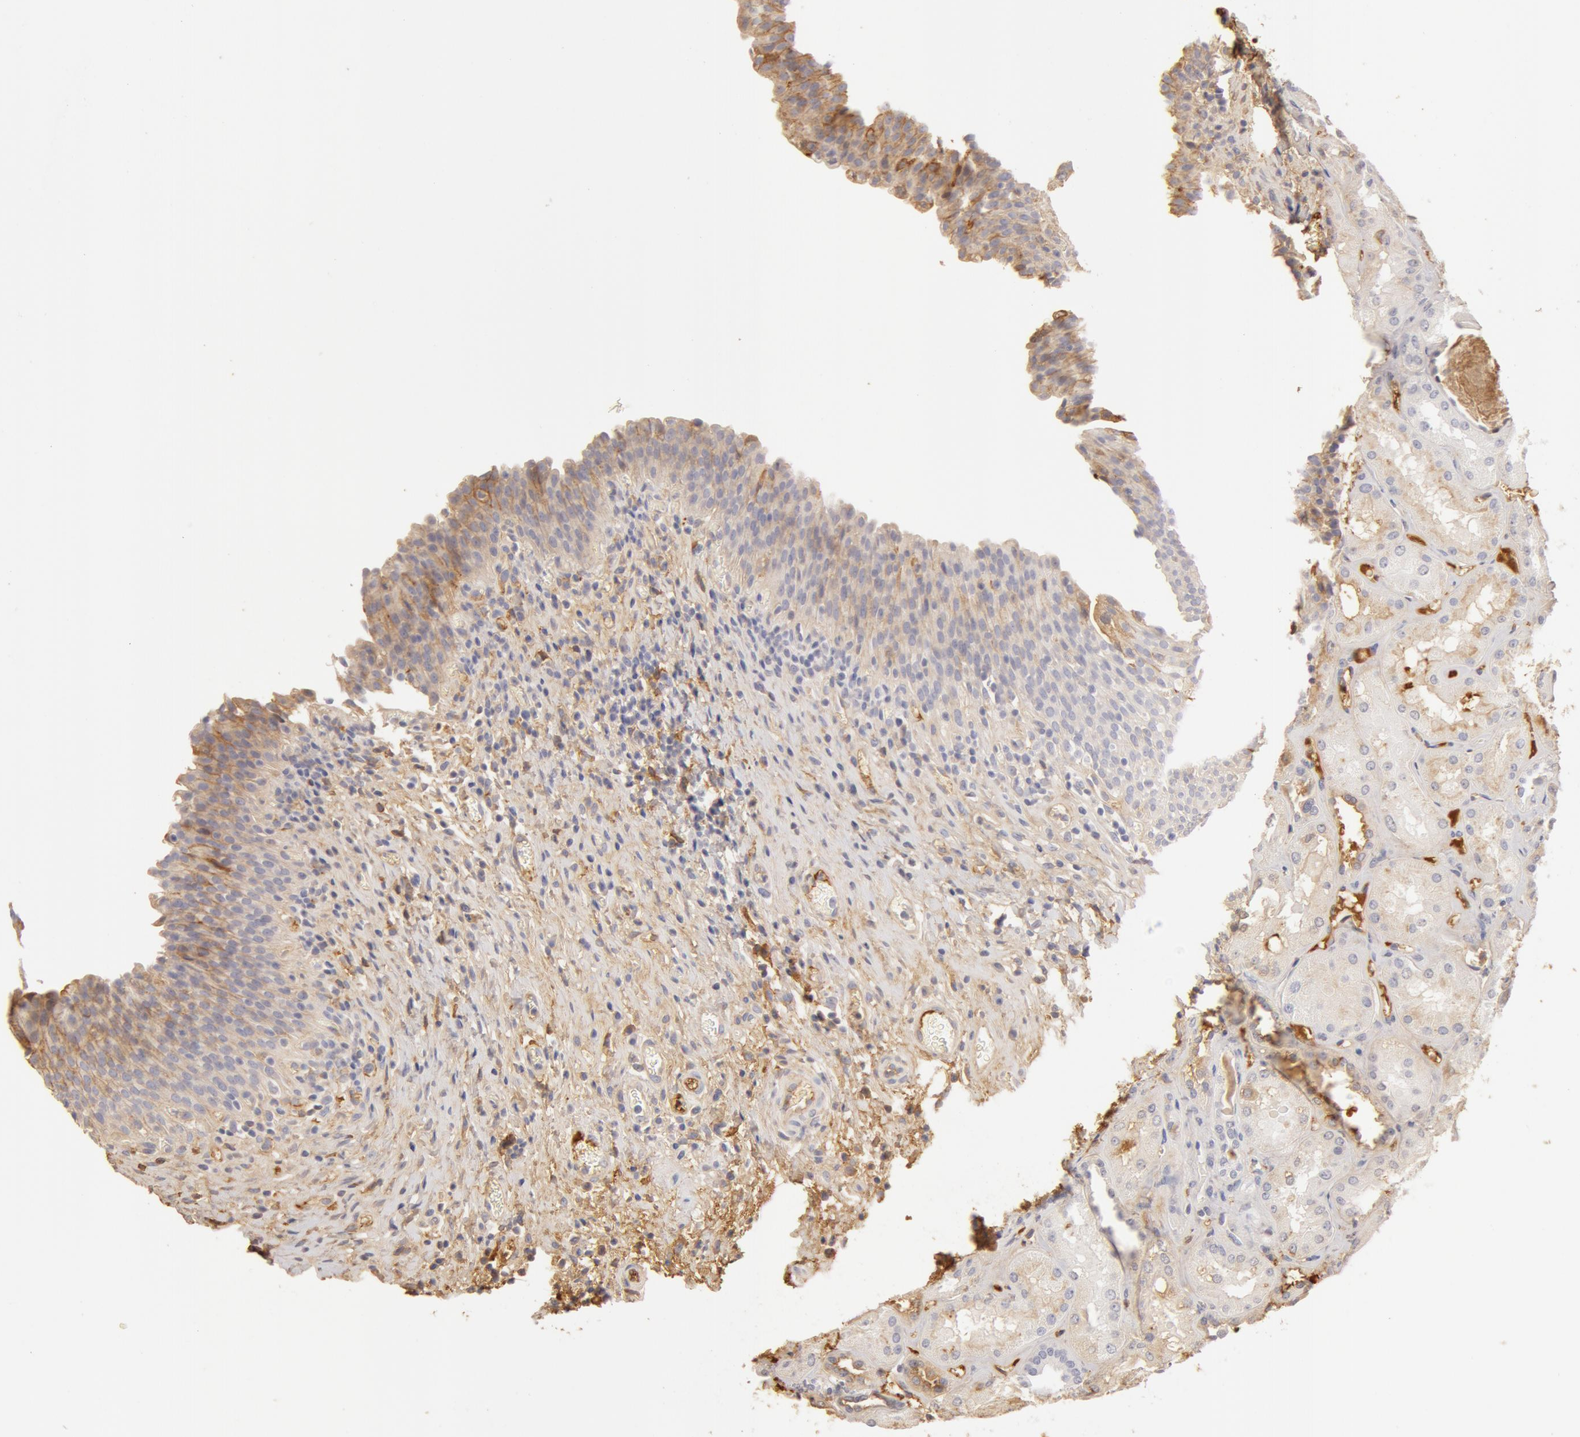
{"staining": {"intensity": "weak", "quantity": ">75%", "location": "cytoplasmic/membranous"}, "tissue": "urinary bladder", "cell_type": "Urothelial cells", "image_type": "normal", "snomed": [{"axis": "morphology", "description": "Normal tissue, NOS"}, {"axis": "topography", "description": "Urinary bladder"}], "caption": "This is a micrograph of immunohistochemistry (IHC) staining of normal urinary bladder, which shows weak staining in the cytoplasmic/membranous of urothelial cells.", "gene": "TF", "patient": {"sex": "male", "age": 51}}